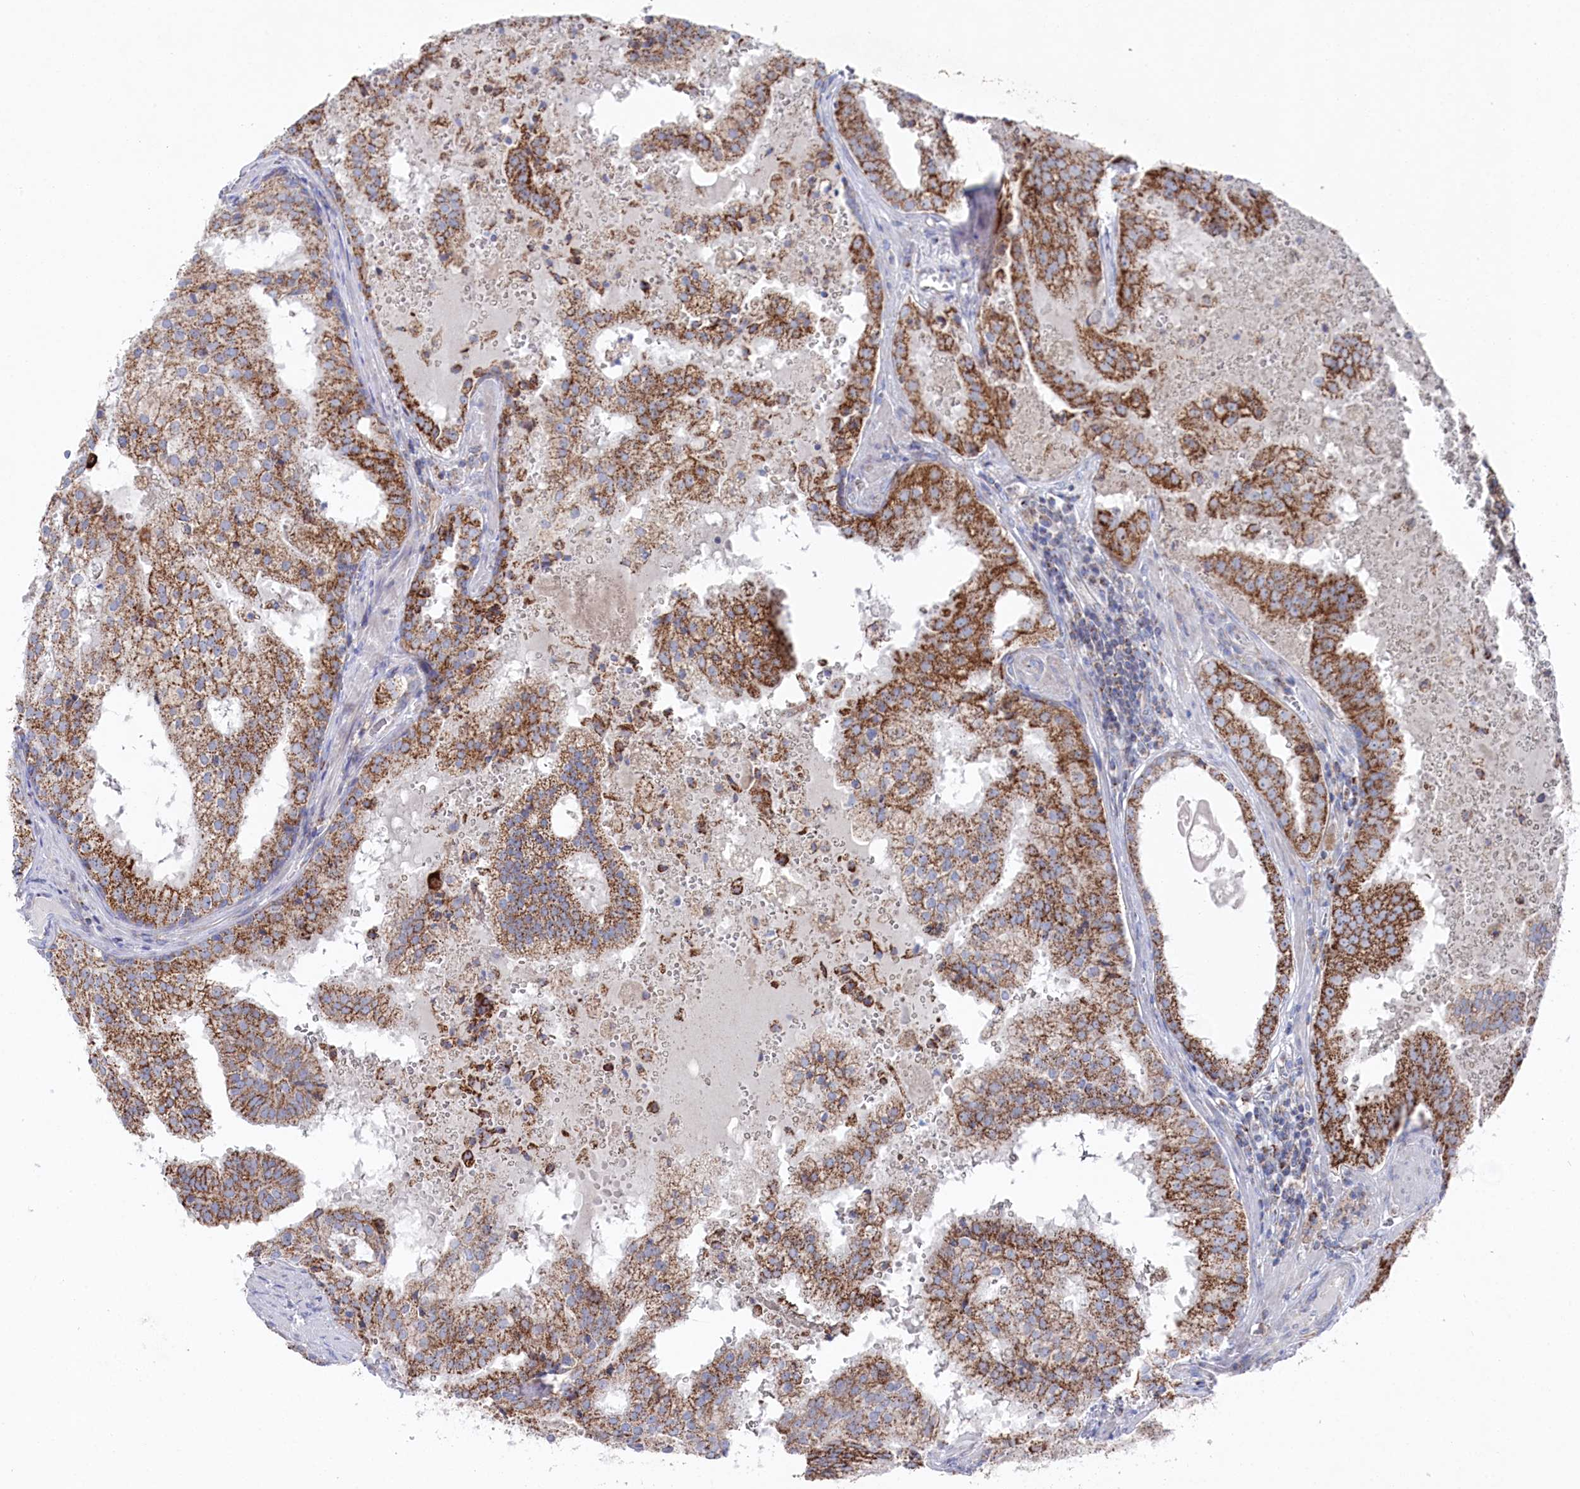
{"staining": {"intensity": "moderate", "quantity": ">75%", "location": "cytoplasmic/membranous"}, "tissue": "prostate cancer", "cell_type": "Tumor cells", "image_type": "cancer", "snomed": [{"axis": "morphology", "description": "Adenocarcinoma, High grade"}, {"axis": "topography", "description": "Prostate"}], "caption": "Immunohistochemical staining of prostate cancer demonstrates moderate cytoplasmic/membranous protein positivity in about >75% of tumor cells.", "gene": "GLS2", "patient": {"sex": "male", "age": 68}}